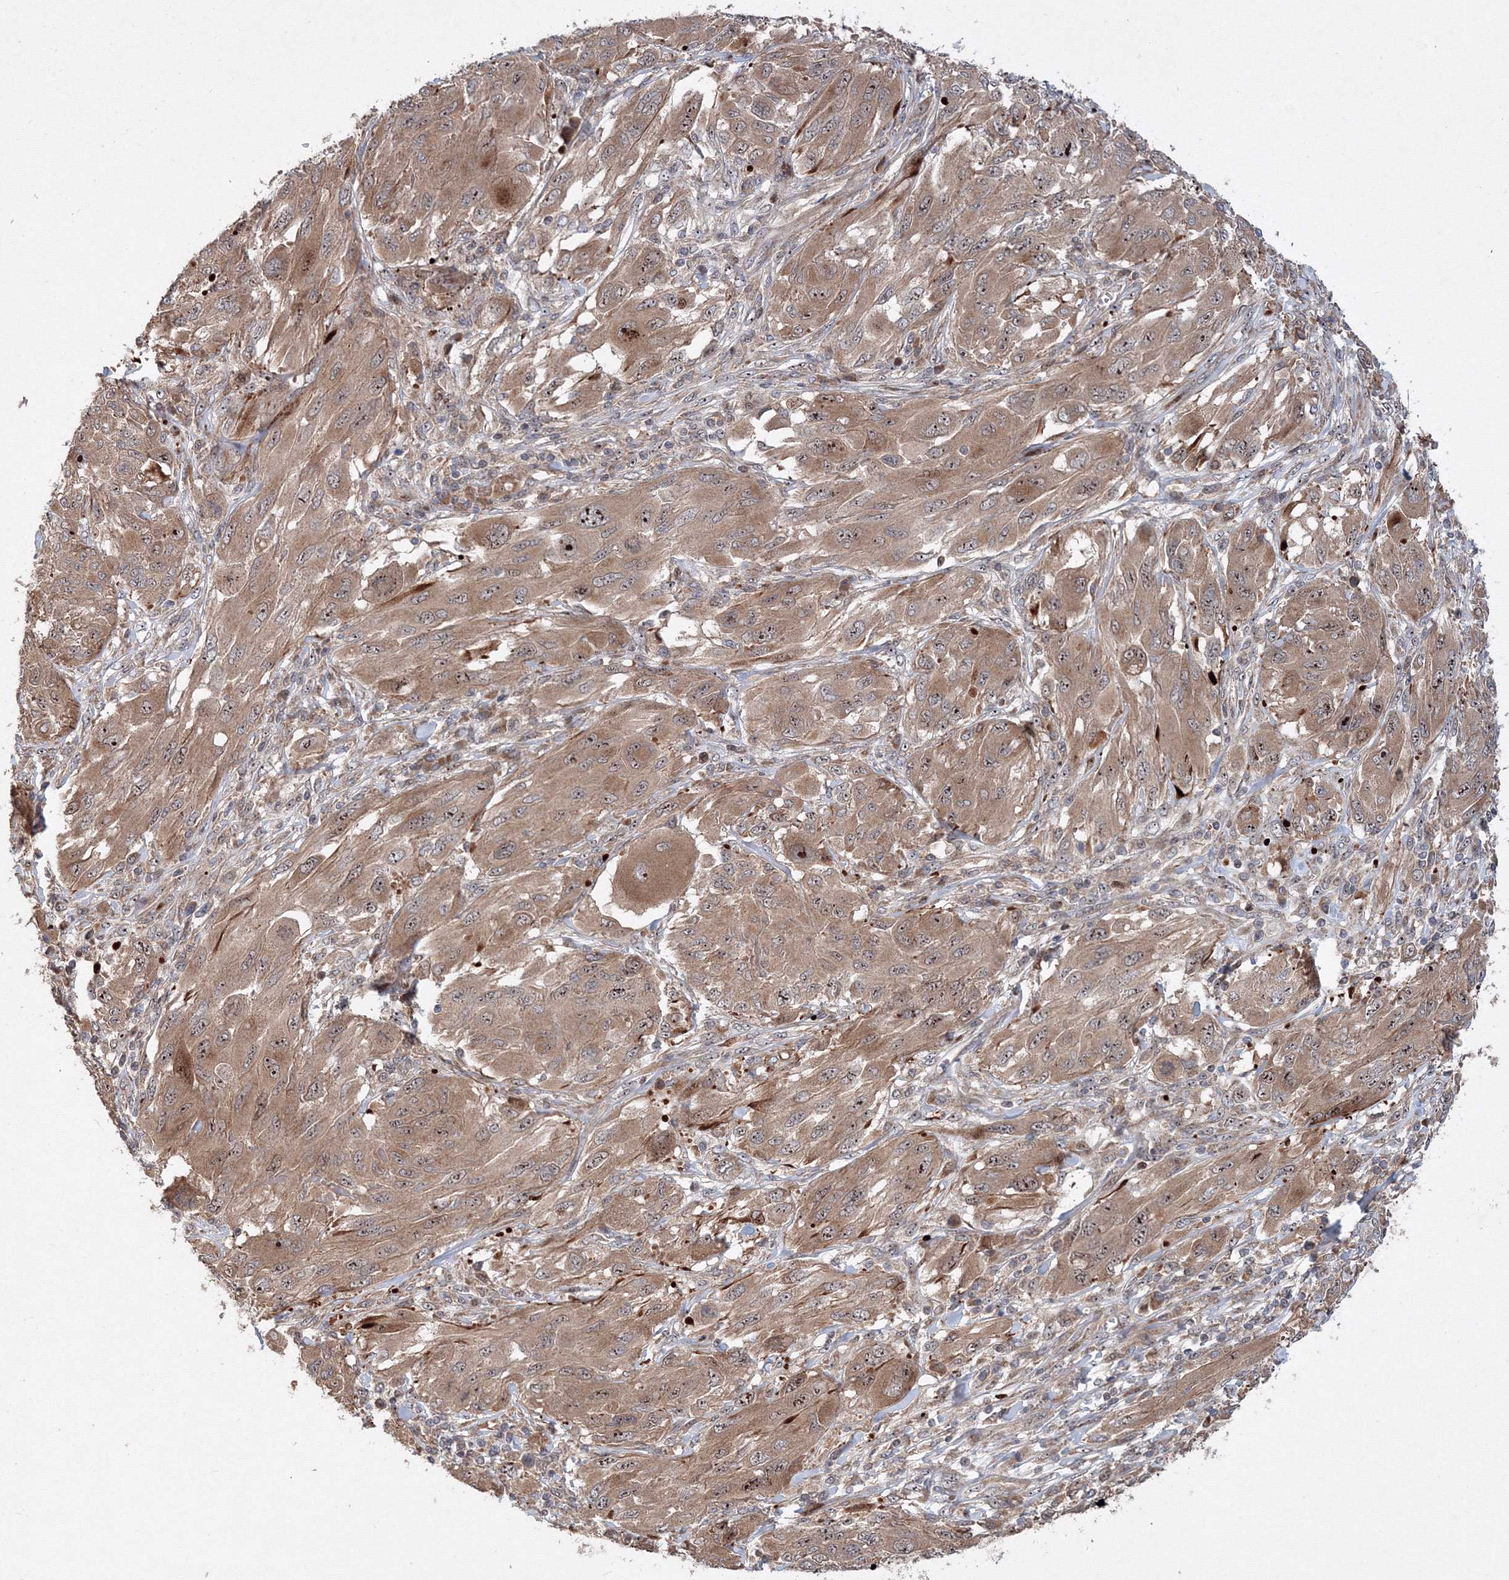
{"staining": {"intensity": "moderate", "quantity": ">75%", "location": "cytoplasmic/membranous,nuclear"}, "tissue": "melanoma", "cell_type": "Tumor cells", "image_type": "cancer", "snomed": [{"axis": "morphology", "description": "Malignant melanoma, NOS"}, {"axis": "topography", "description": "Skin"}], "caption": "A high-resolution image shows immunohistochemistry staining of malignant melanoma, which displays moderate cytoplasmic/membranous and nuclear expression in about >75% of tumor cells. (DAB IHC with brightfield microscopy, high magnification).", "gene": "ANKAR", "patient": {"sex": "female", "age": 91}}